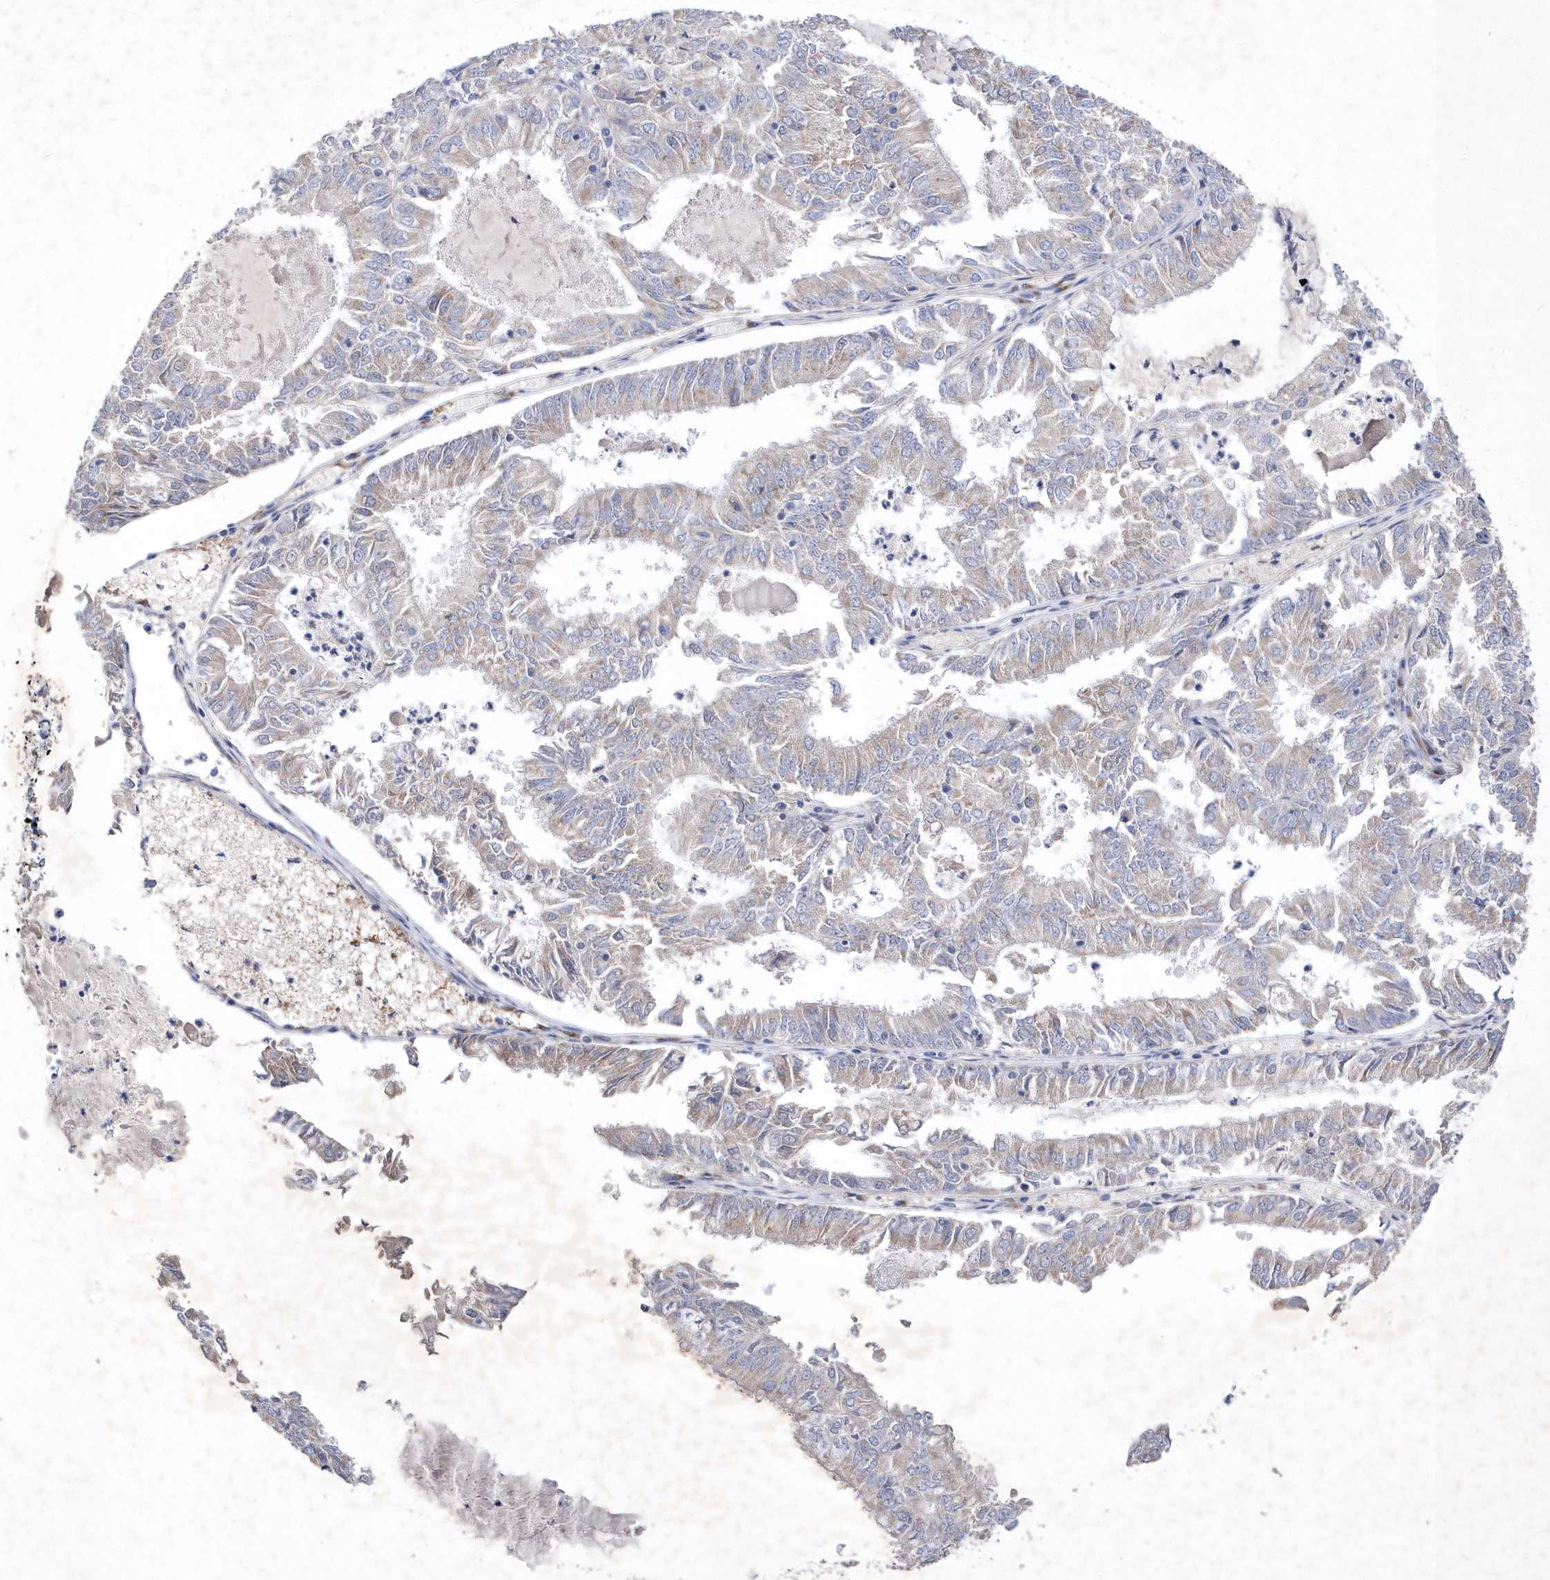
{"staining": {"intensity": "weak", "quantity": "25%-75%", "location": "cytoplasmic/membranous"}, "tissue": "endometrial cancer", "cell_type": "Tumor cells", "image_type": "cancer", "snomed": [{"axis": "morphology", "description": "Adenocarcinoma, NOS"}, {"axis": "topography", "description": "Endometrium"}], "caption": "Immunohistochemistry histopathology image of endometrial adenocarcinoma stained for a protein (brown), which demonstrates low levels of weak cytoplasmic/membranous positivity in approximately 25%-75% of tumor cells.", "gene": "METTL8", "patient": {"sex": "female", "age": 57}}